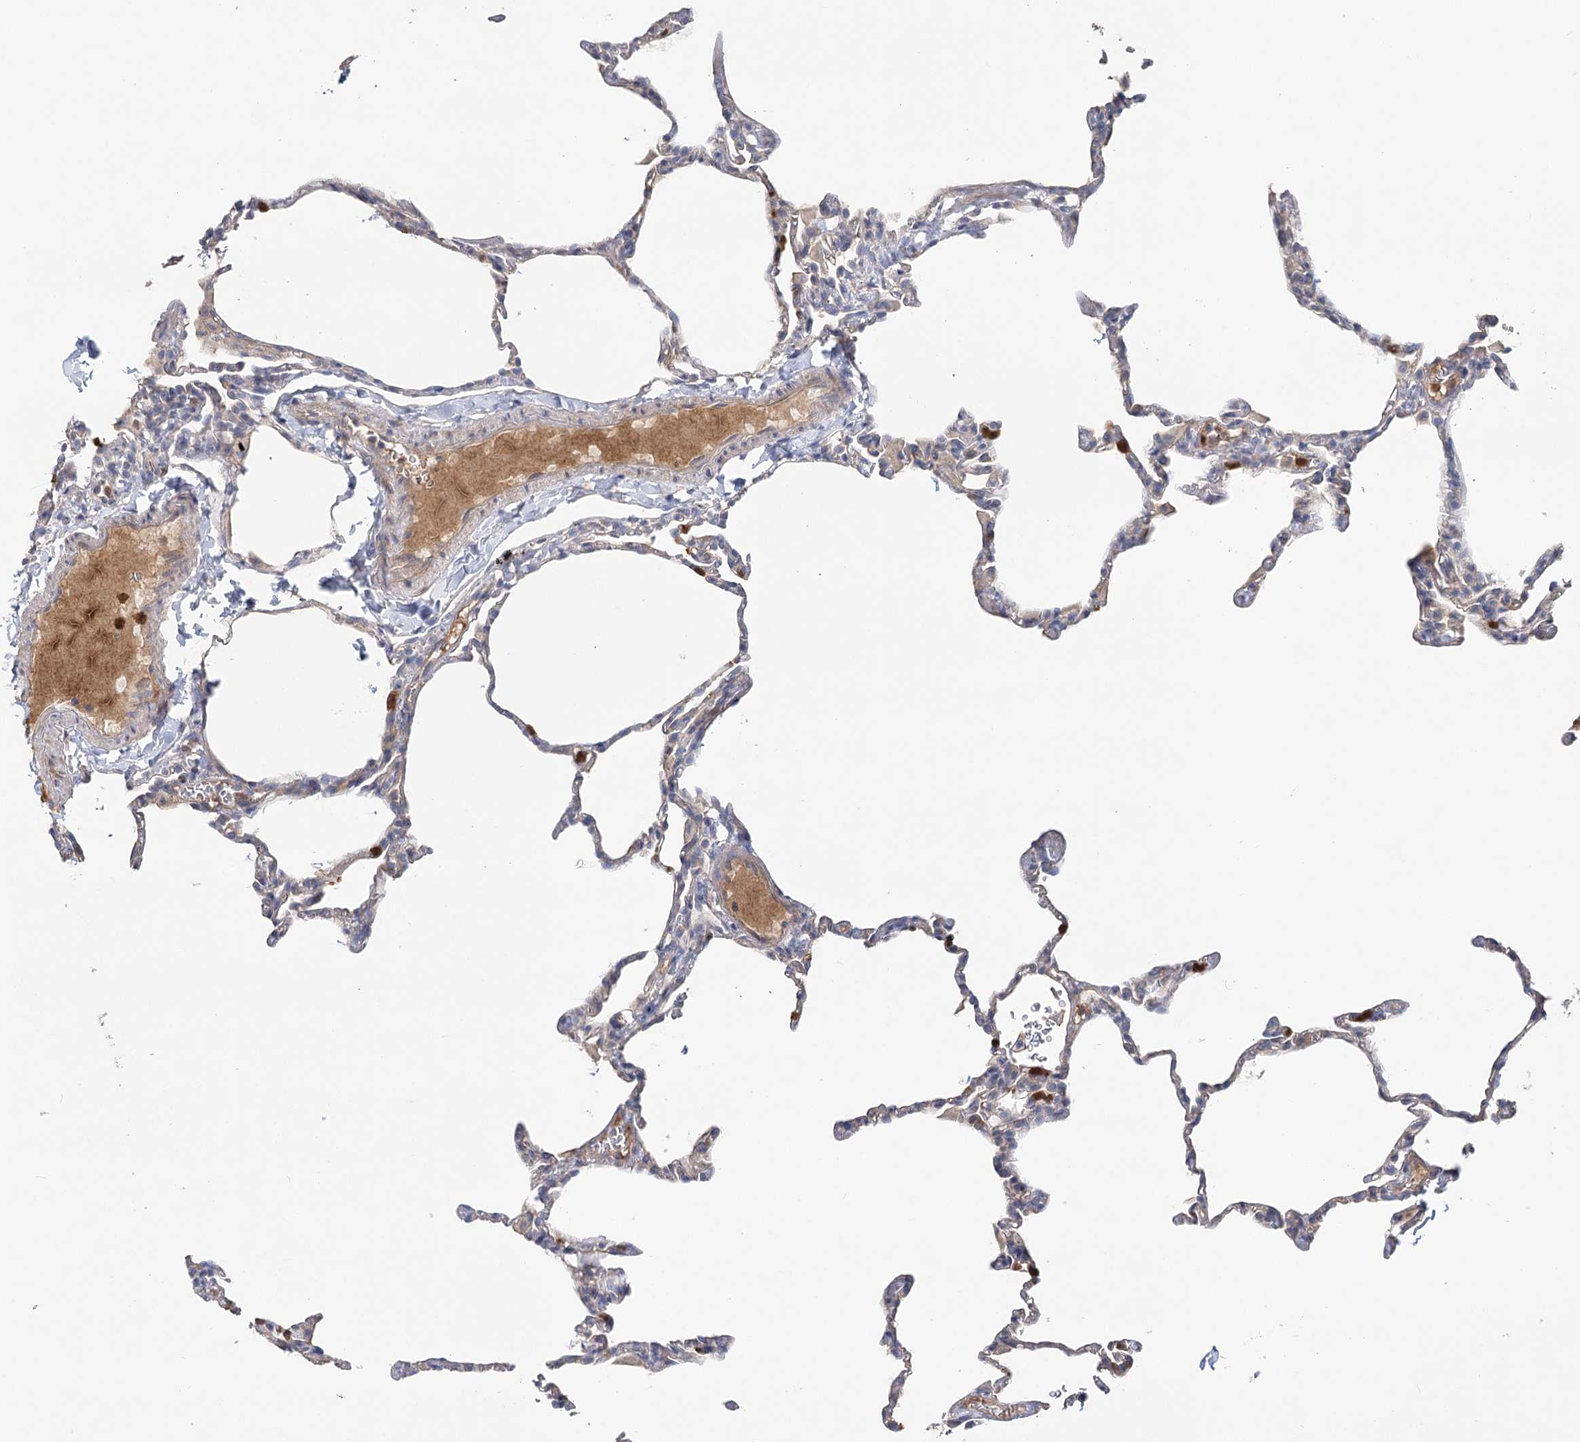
{"staining": {"intensity": "negative", "quantity": "none", "location": "none"}, "tissue": "lung", "cell_type": "Alveolar cells", "image_type": "normal", "snomed": [{"axis": "morphology", "description": "Normal tissue, NOS"}, {"axis": "topography", "description": "Lung"}], "caption": "Lung was stained to show a protein in brown. There is no significant positivity in alveolar cells.", "gene": "EPB41L5", "patient": {"sex": "male", "age": 20}}